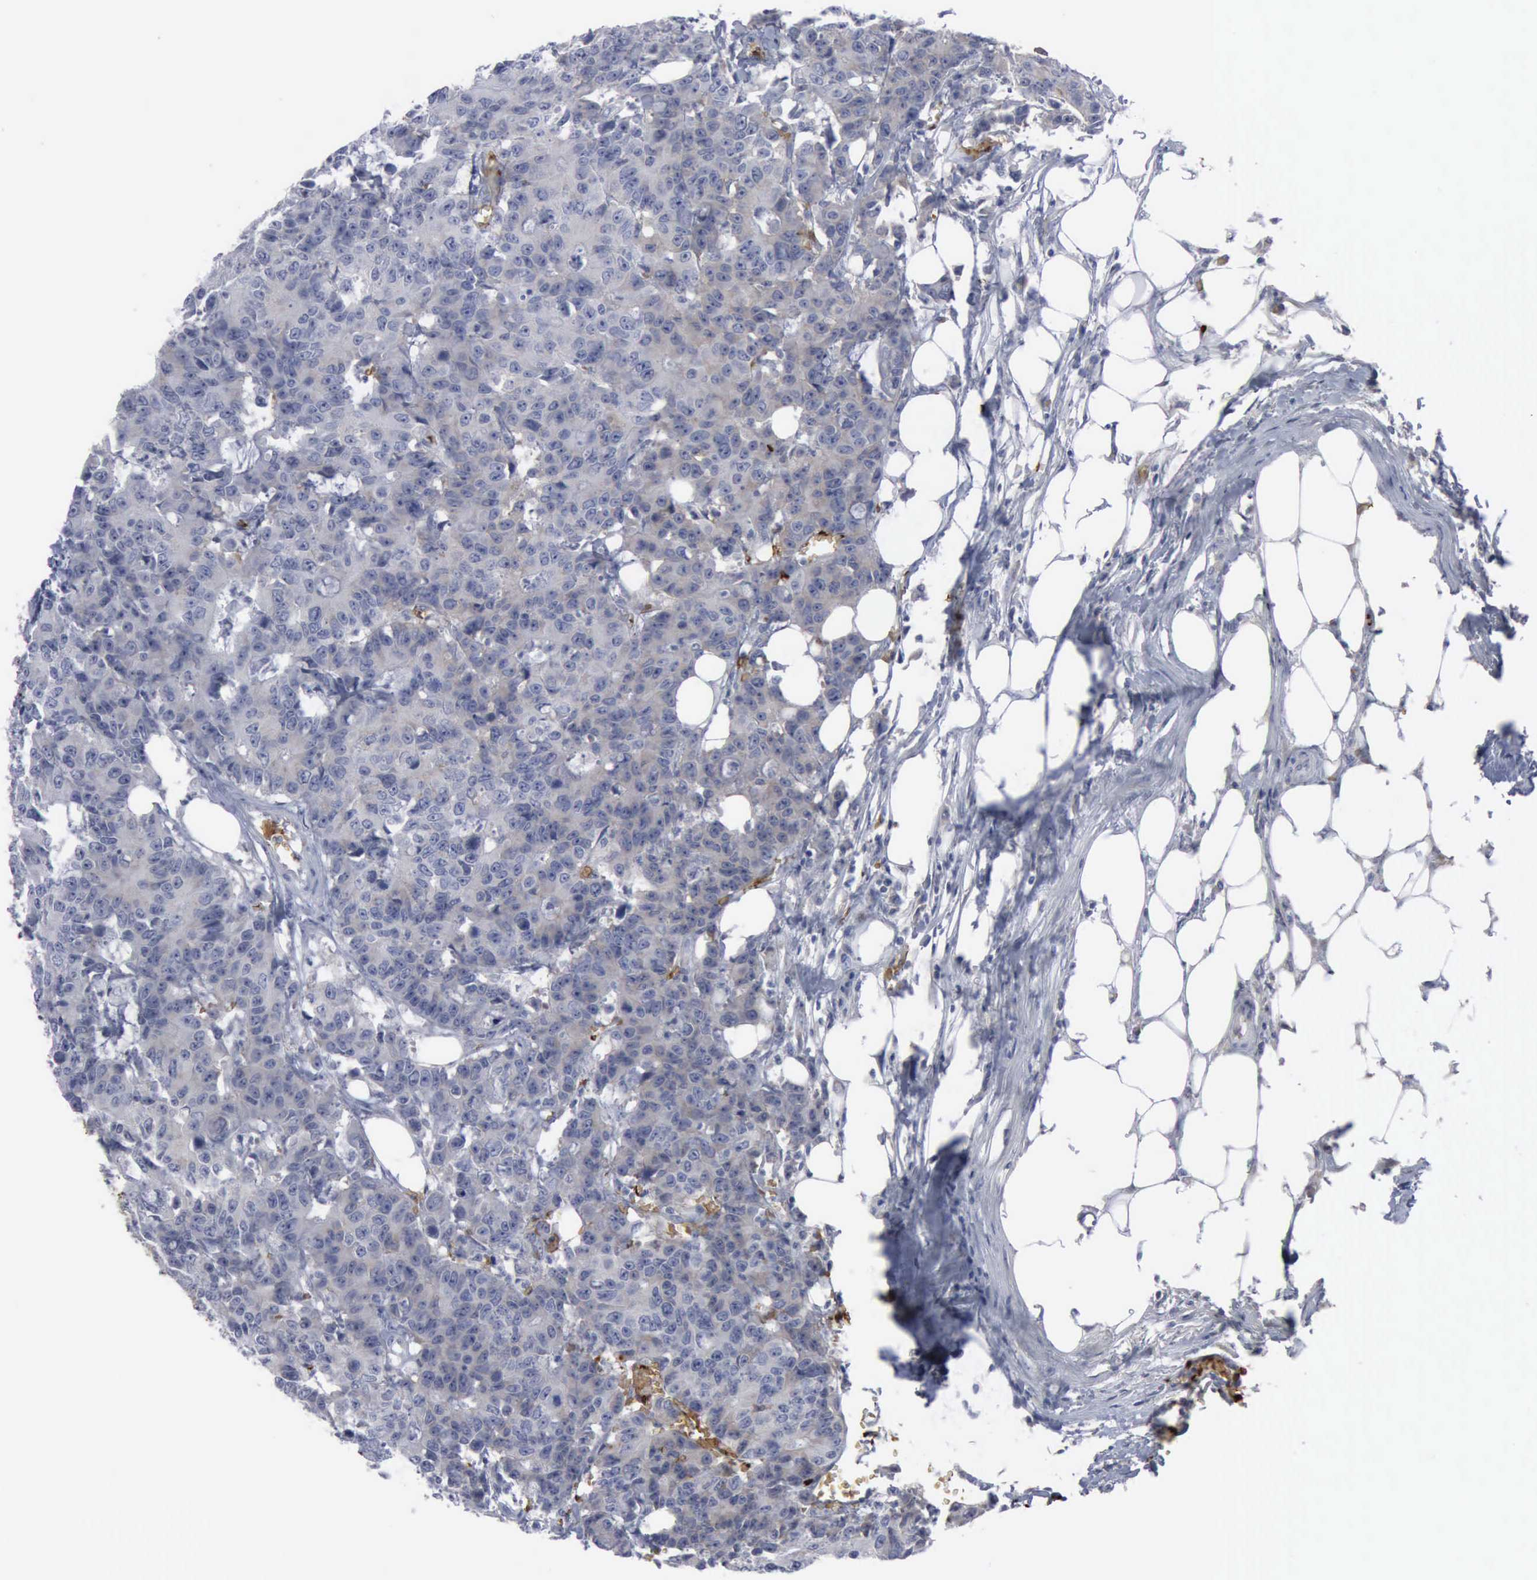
{"staining": {"intensity": "weak", "quantity": "25%-75%", "location": "cytoplasmic/membranous"}, "tissue": "colorectal cancer", "cell_type": "Tumor cells", "image_type": "cancer", "snomed": [{"axis": "morphology", "description": "Adenocarcinoma, NOS"}, {"axis": "topography", "description": "Colon"}], "caption": "Colorectal cancer (adenocarcinoma) stained for a protein (brown) exhibits weak cytoplasmic/membranous positive staining in approximately 25%-75% of tumor cells.", "gene": "TGFB1", "patient": {"sex": "female", "age": 86}}